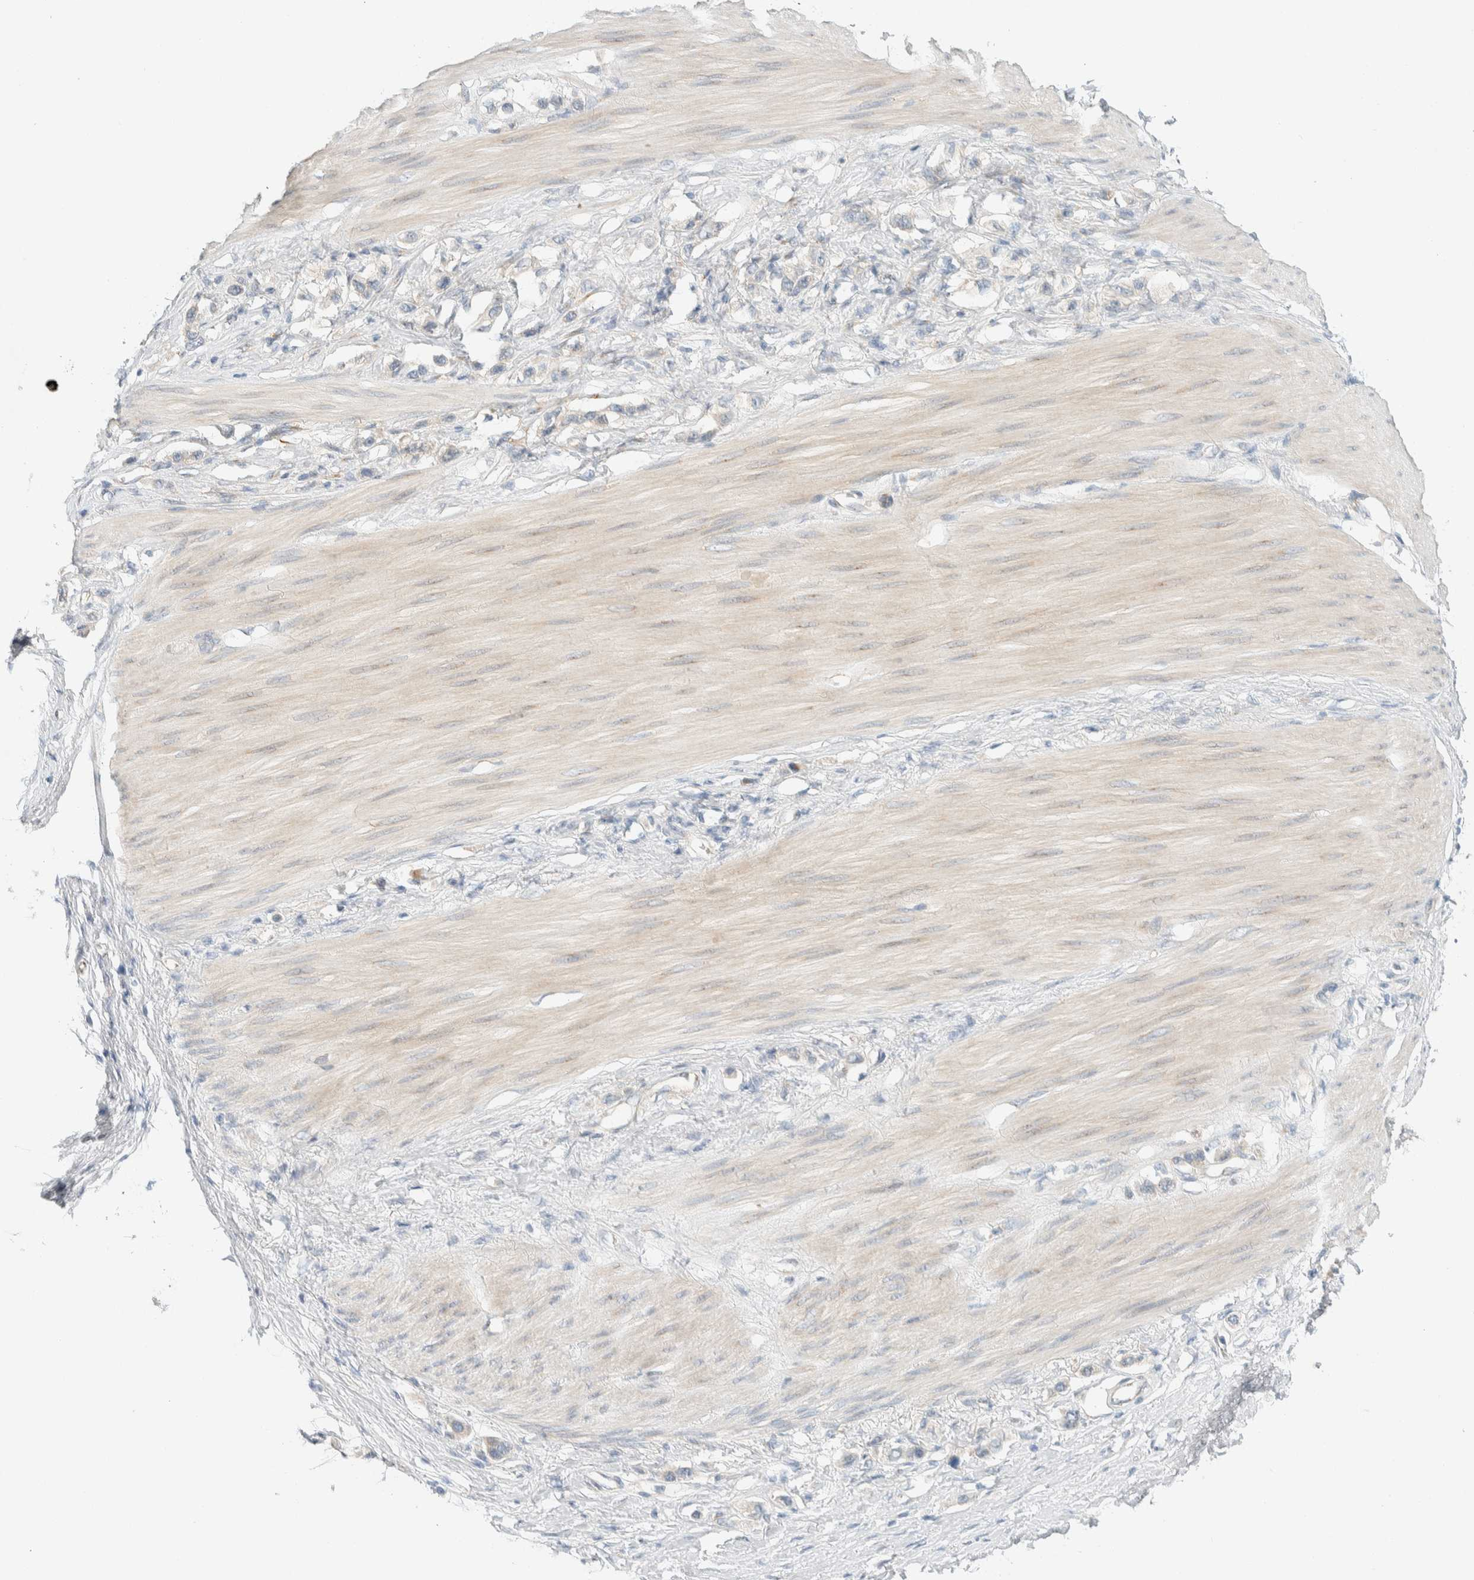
{"staining": {"intensity": "negative", "quantity": "none", "location": "none"}, "tissue": "stomach cancer", "cell_type": "Tumor cells", "image_type": "cancer", "snomed": [{"axis": "morphology", "description": "Adenocarcinoma, NOS"}, {"axis": "topography", "description": "Stomach"}], "caption": "High magnification brightfield microscopy of stomach cancer stained with DAB (3,3'-diaminobenzidine) (brown) and counterstained with hematoxylin (blue): tumor cells show no significant expression.", "gene": "TMEM184B", "patient": {"sex": "female", "age": 65}}